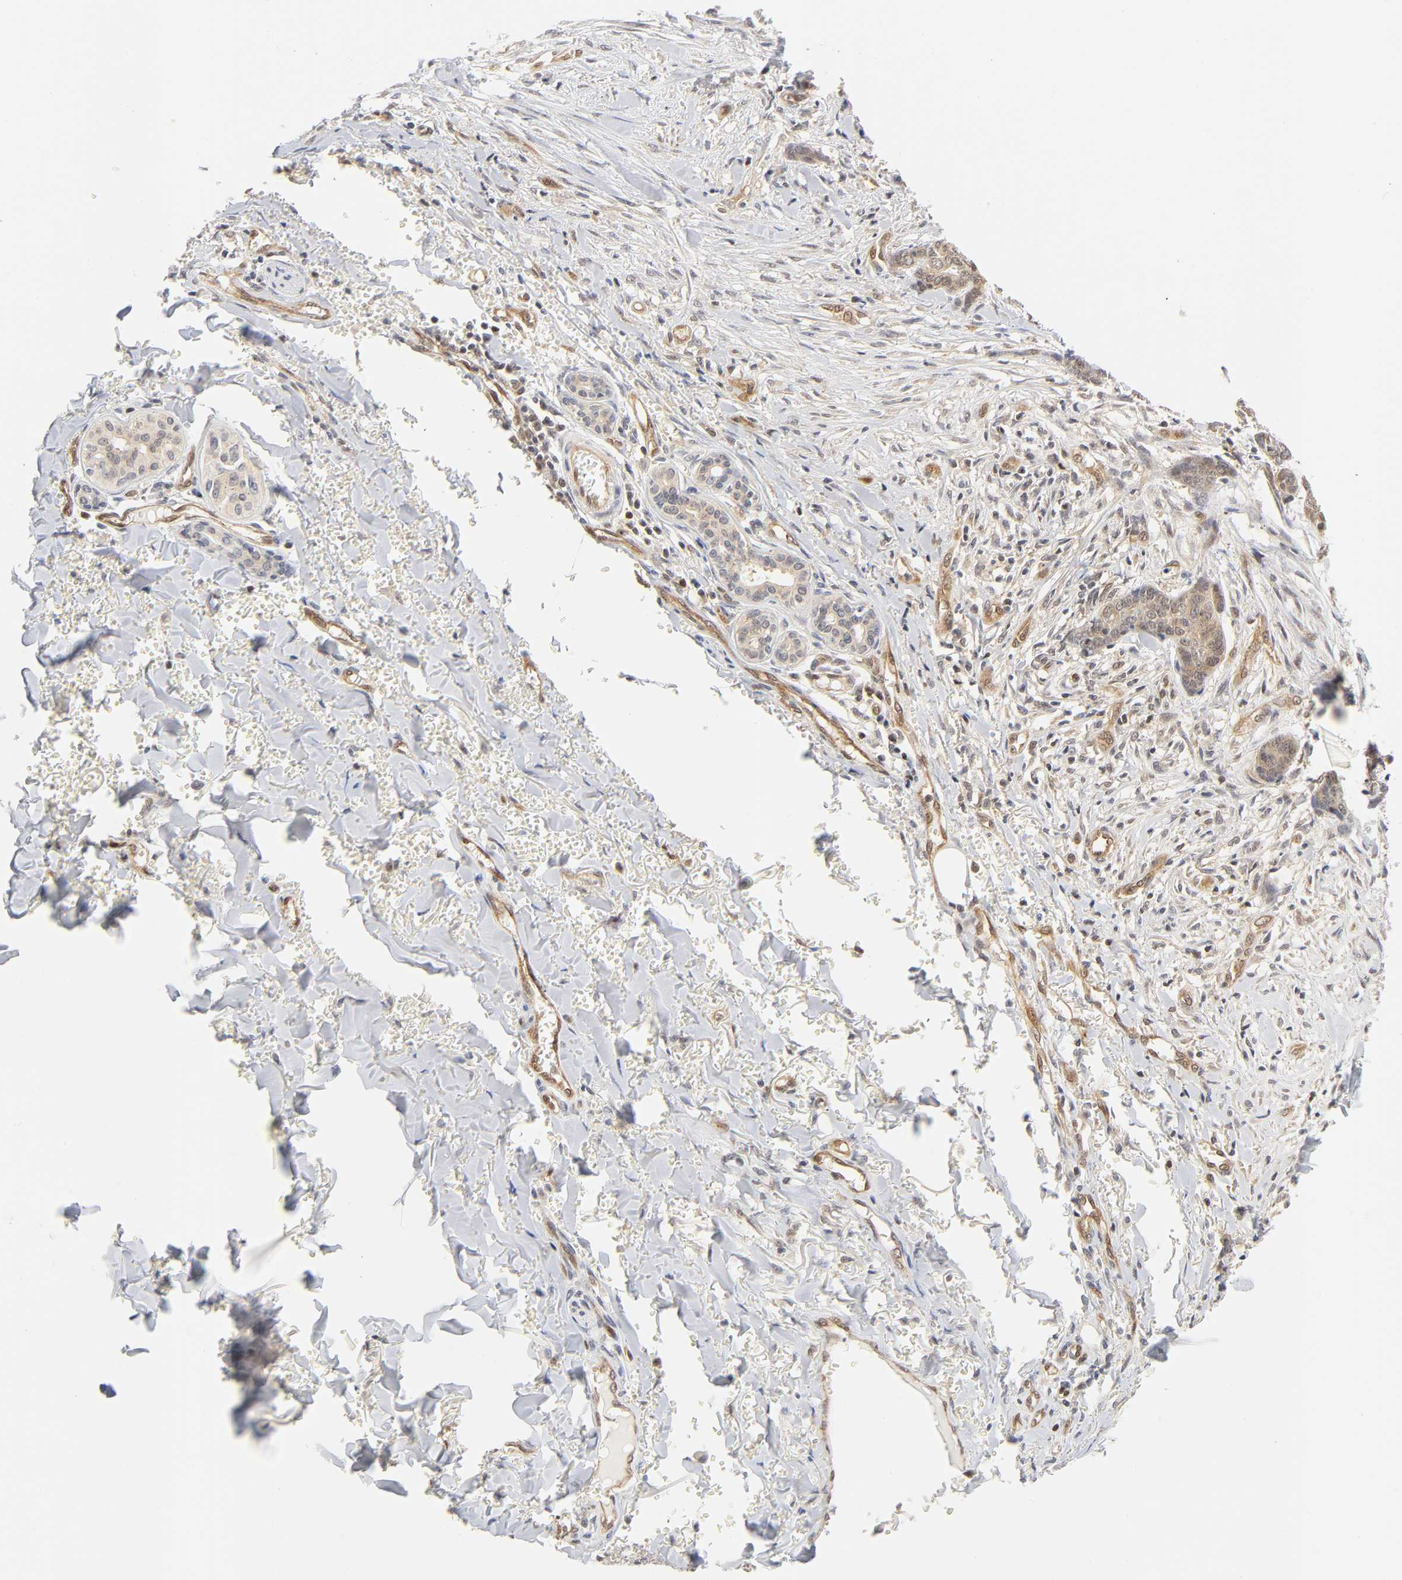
{"staining": {"intensity": "weak", "quantity": ">75%", "location": "cytoplasmic/membranous,nuclear"}, "tissue": "skin cancer", "cell_type": "Tumor cells", "image_type": "cancer", "snomed": [{"axis": "morphology", "description": "Basal cell carcinoma"}, {"axis": "topography", "description": "Skin"}], "caption": "Skin basal cell carcinoma stained with a protein marker reveals weak staining in tumor cells.", "gene": "CDC37", "patient": {"sex": "female", "age": 64}}